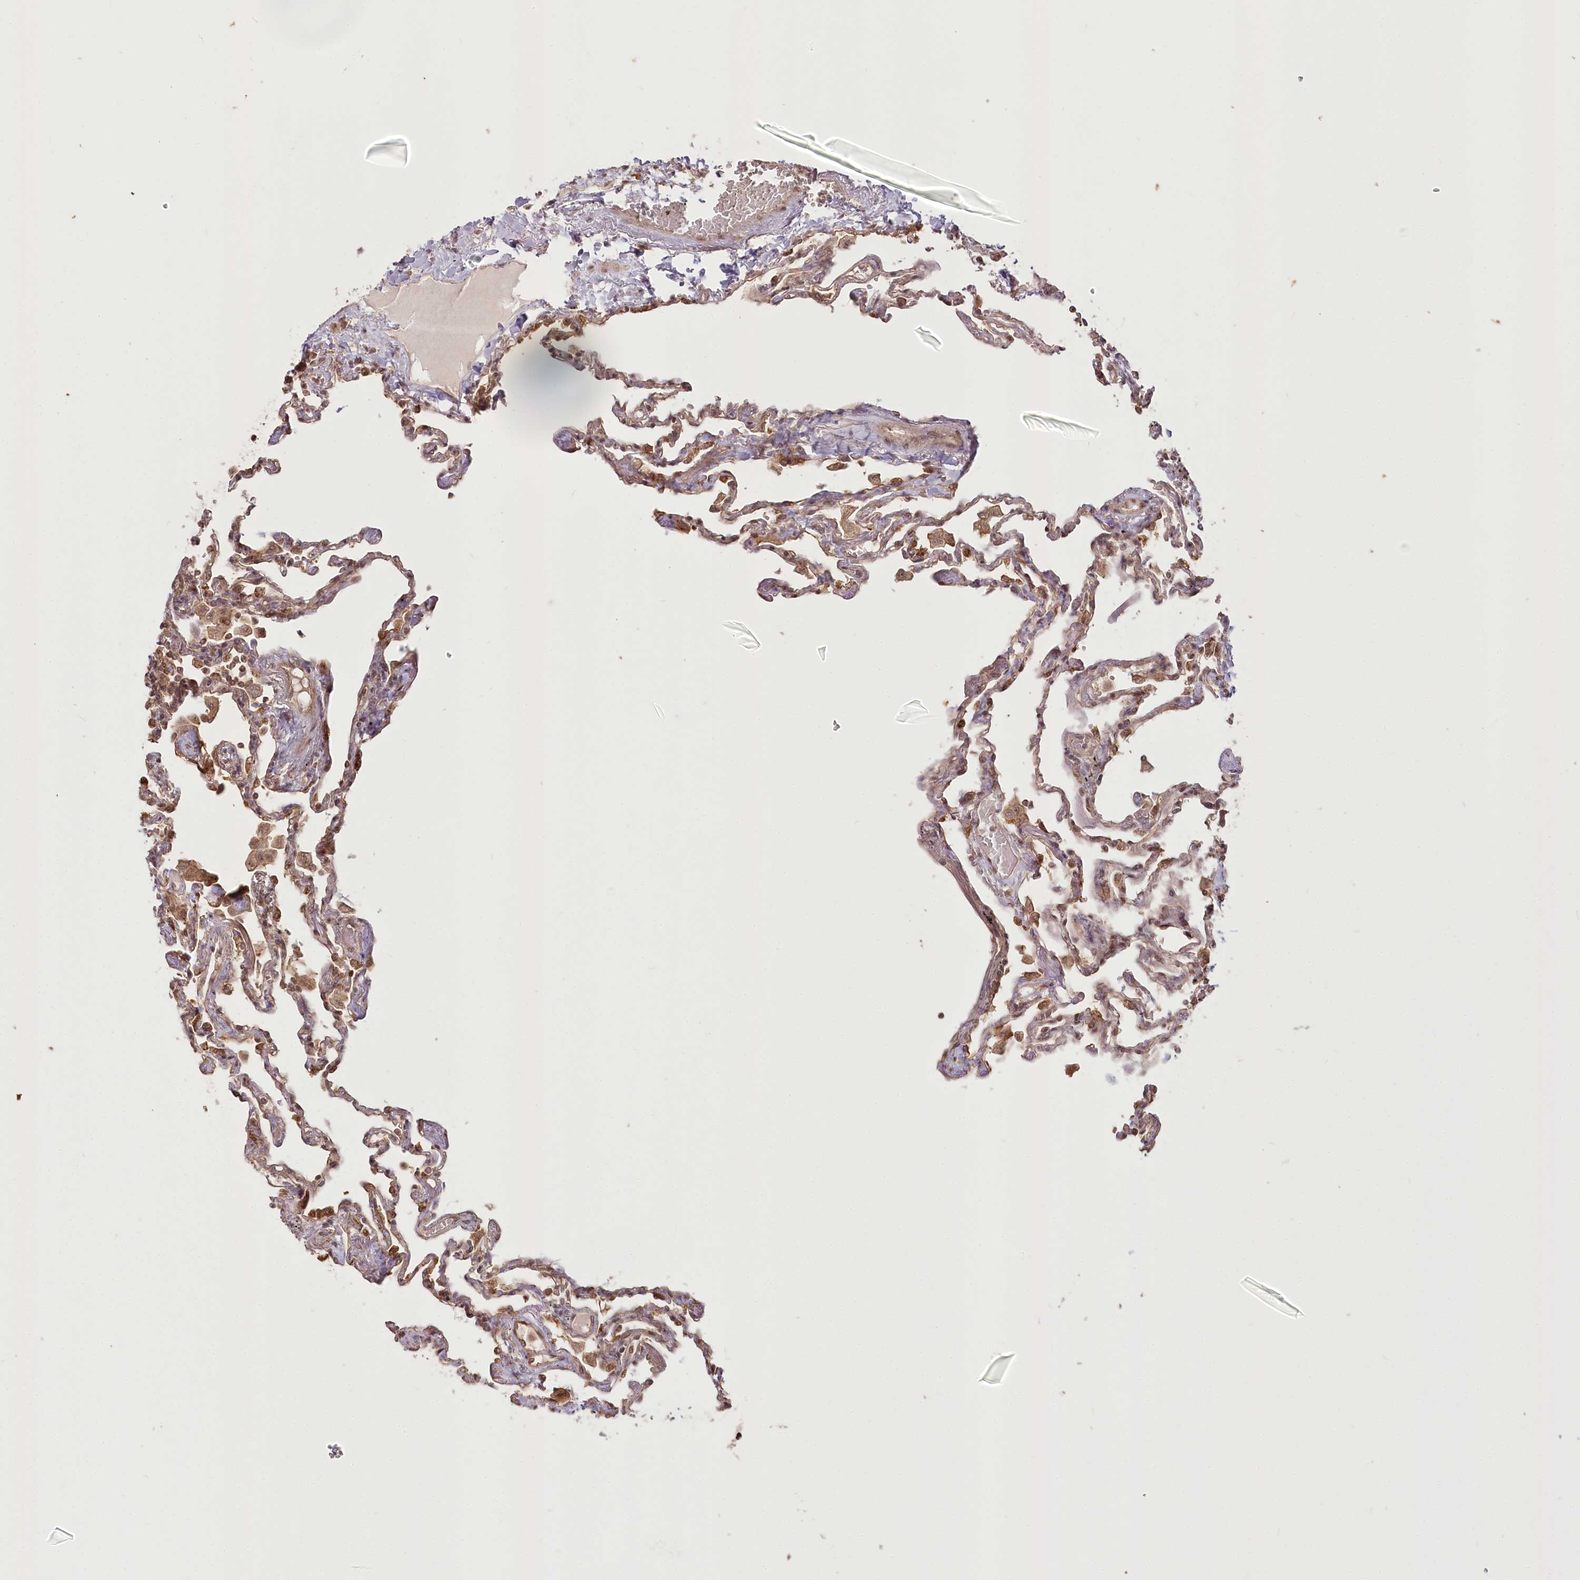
{"staining": {"intensity": "strong", "quantity": ">75%", "location": "cytoplasmic/membranous,nuclear"}, "tissue": "lung", "cell_type": "Alveolar cells", "image_type": "normal", "snomed": [{"axis": "morphology", "description": "Normal tissue, NOS"}, {"axis": "topography", "description": "Lung"}], "caption": "Brown immunohistochemical staining in benign human lung reveals strong cytoplasmic/membranous,nuclear staining in approximately >75% of alveolar cells.", "gene": "R3HDM2", "patient": {"sex": "female", "age": 67}}